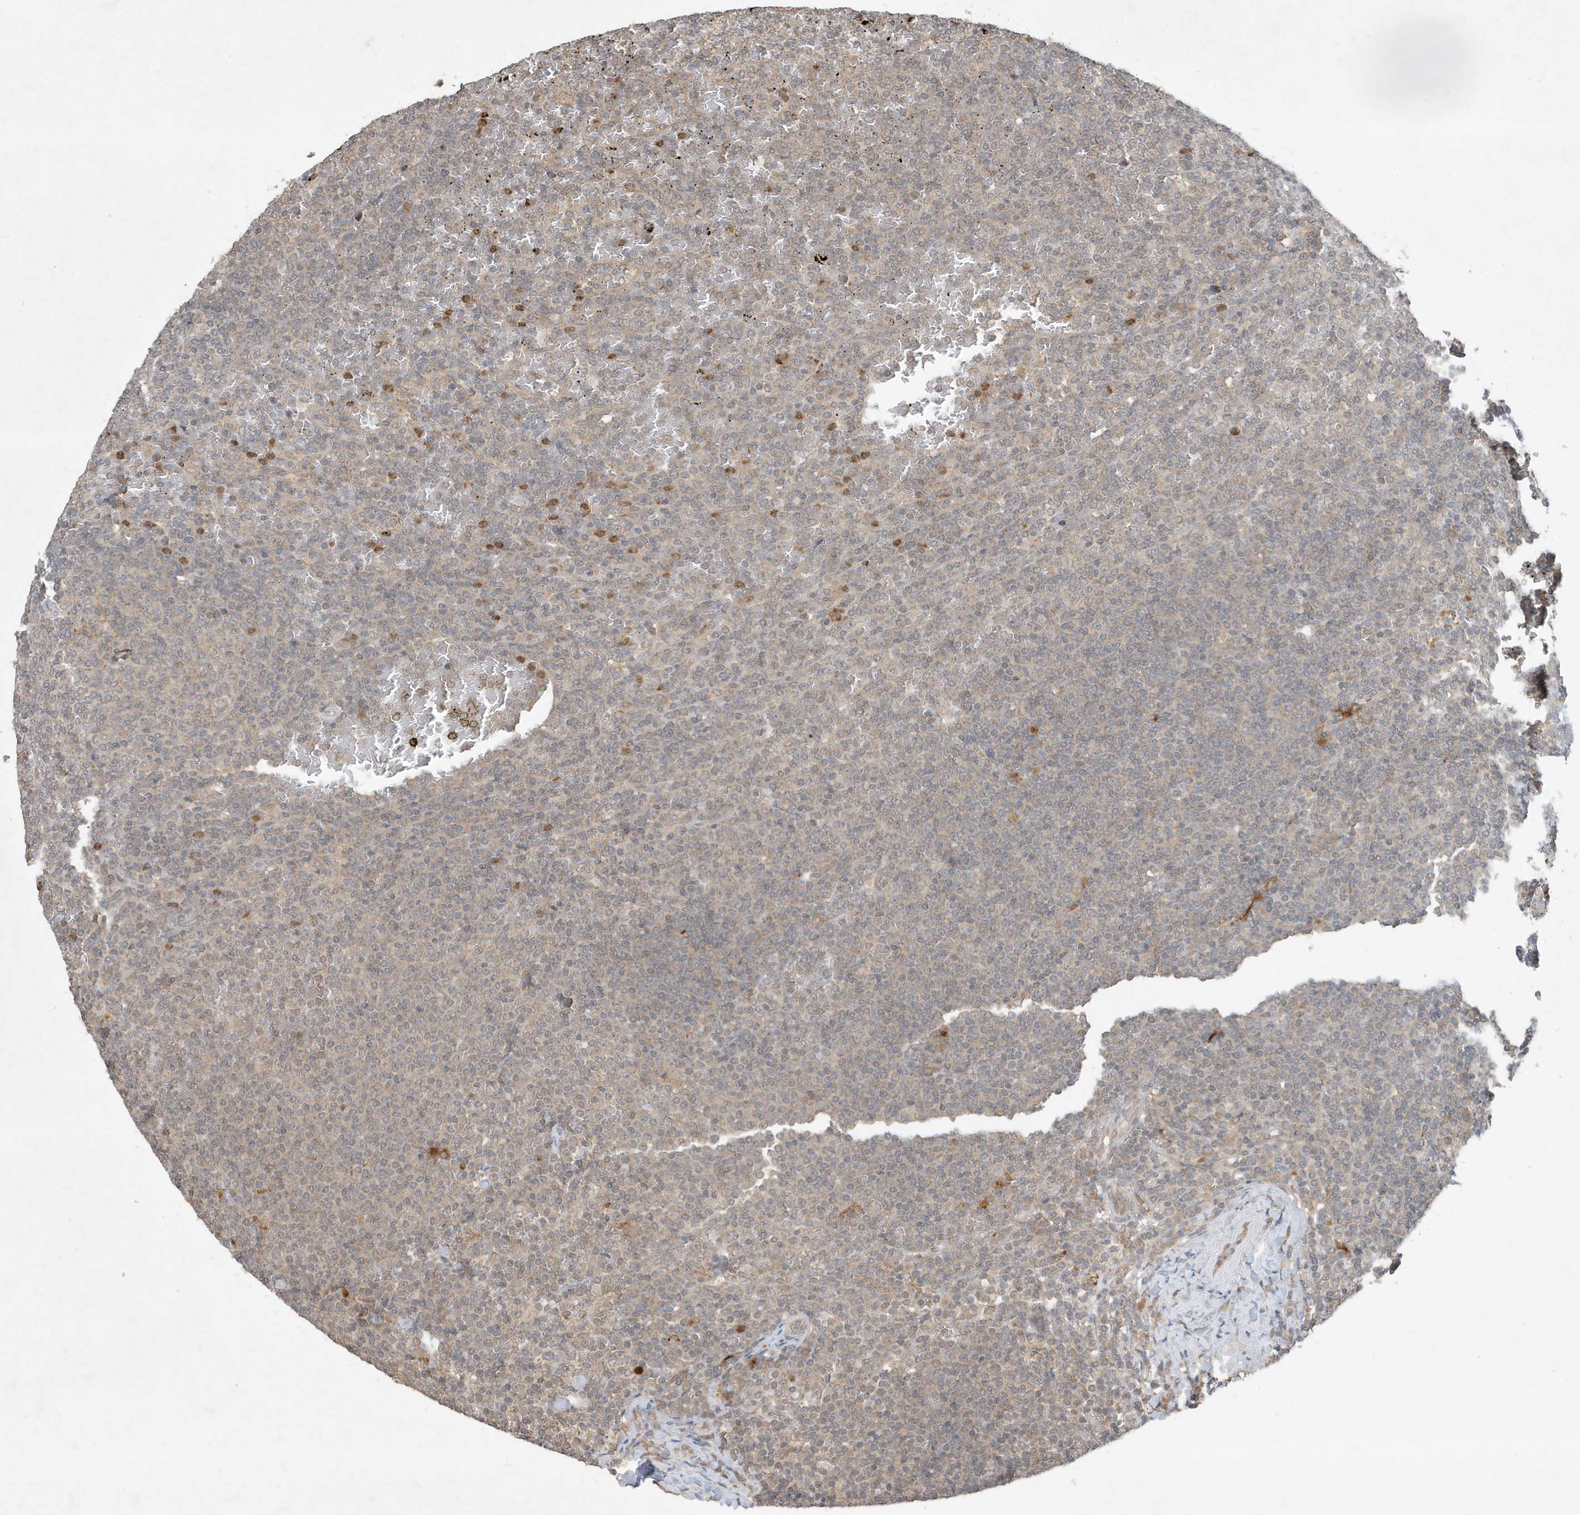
{"staining": {"intensity": "negative", "quantity": "none", "location": "none"}, "tissue": "lymphoma", "cell_type": "Tumor cells", "image_type": "cancer", "snomed": [{"axis": "morphology", "description": "Malignant lymphoma, non-Hodgkin's type, Low grade"}, {"axis": "topography", "description": "Spleen"}], "caption": "This is an immunohistochemistry (IHC) image of human lymphoma. There is no positivity in tumor cells.", "gene": "ABCB9", "patient": {"sex": "female", "age": 77}}